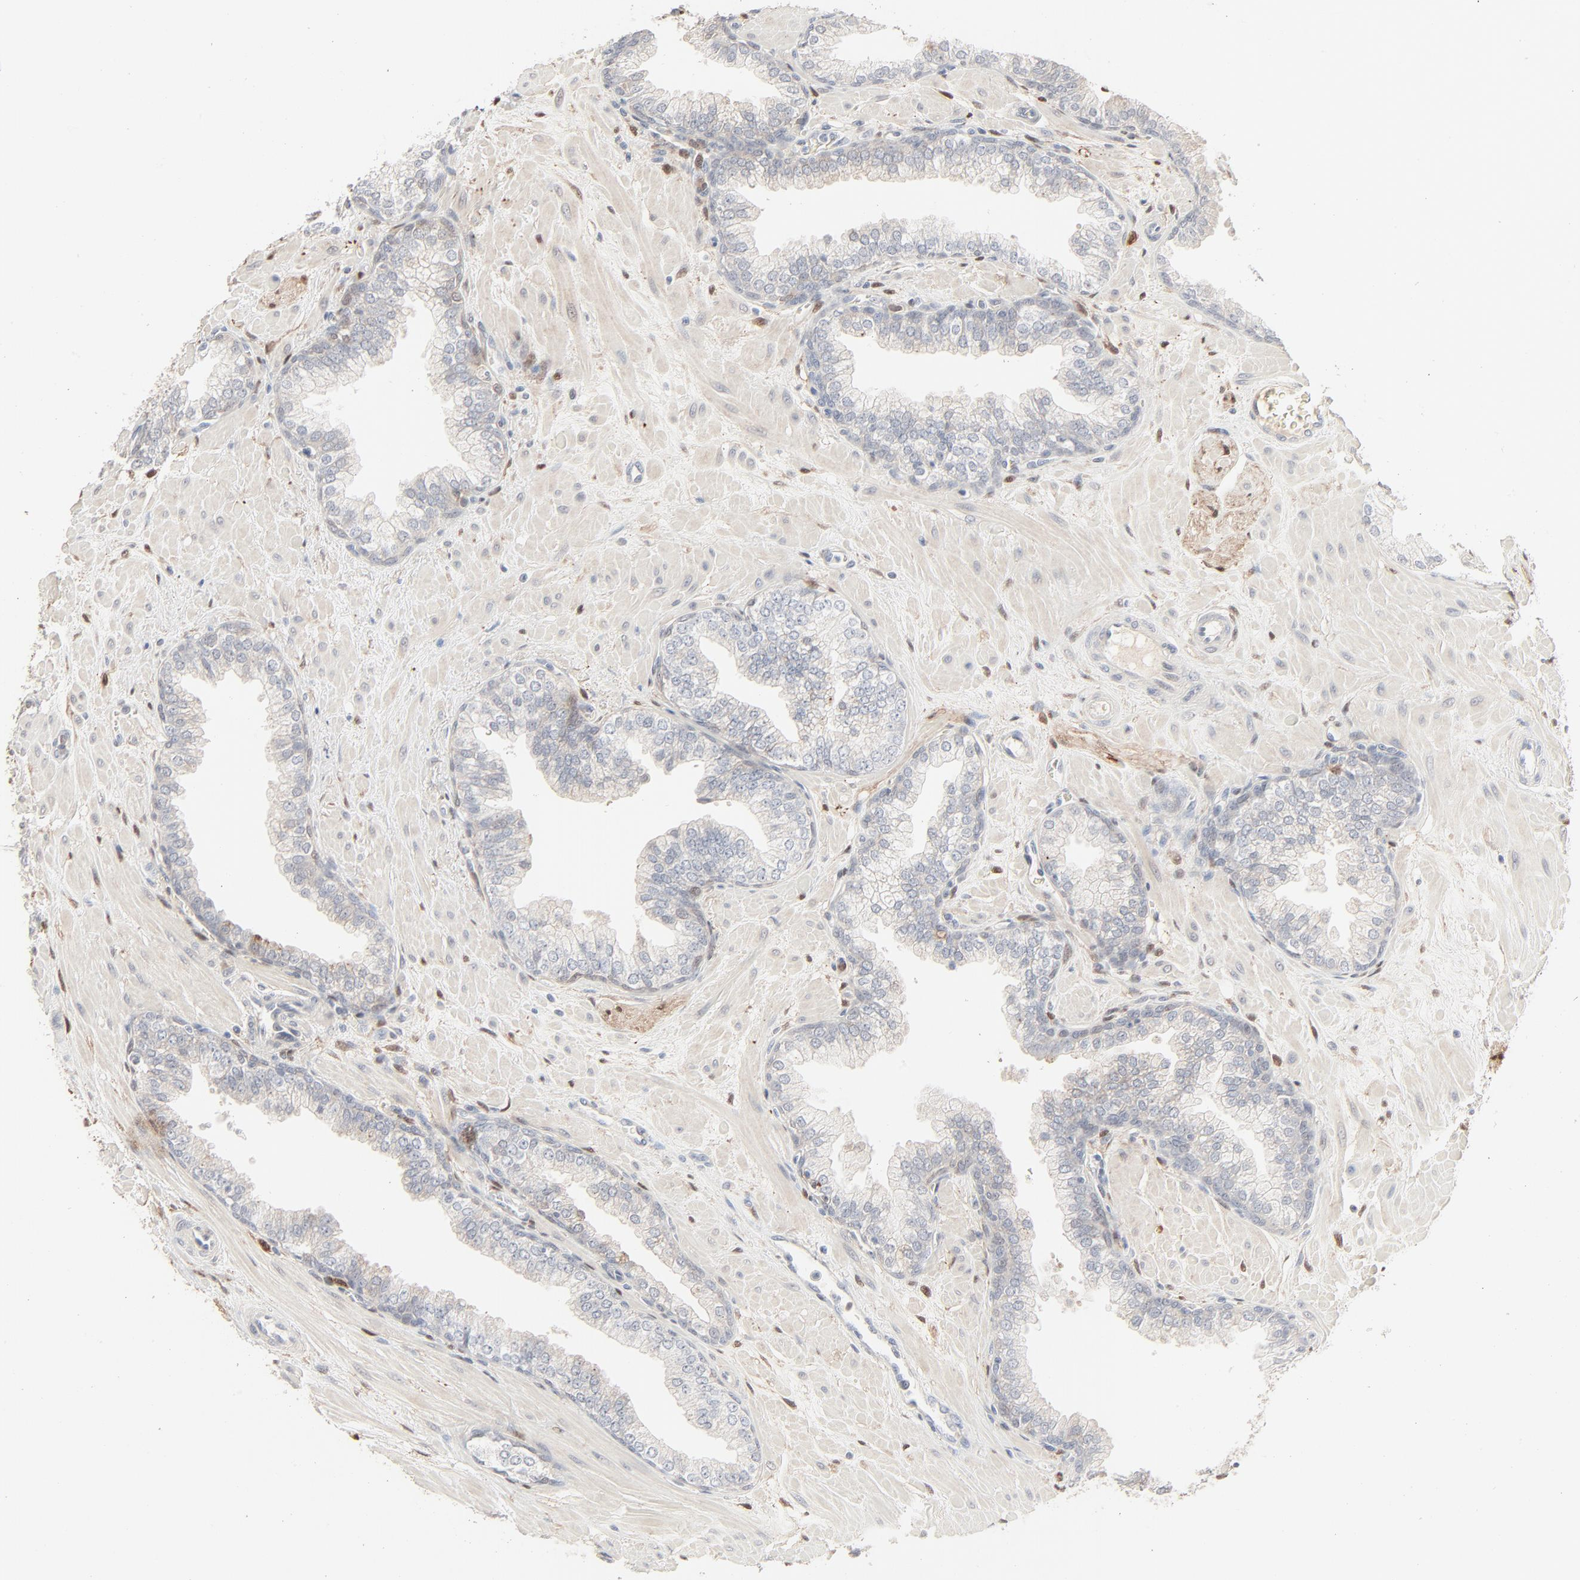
{"staining": {"intensity": "negative", "quantity": "none", "location": "none"}, "tissue": "prostate", "cell_type": "Glandular cells", "image_type": "normal", "snomed": [{"axis": "morphology", "description": "Normal tissue, NOS"}, {"axis": "topography", "description": "Prostate"}], "caption": "The image shows no staining of glandular cells in normal prostate. (Immunohistochemistry (ihc), brightfield microscopy, high magnification).", "gene": "LGALS2", "patient": {"sex": "male", "age": 60}}